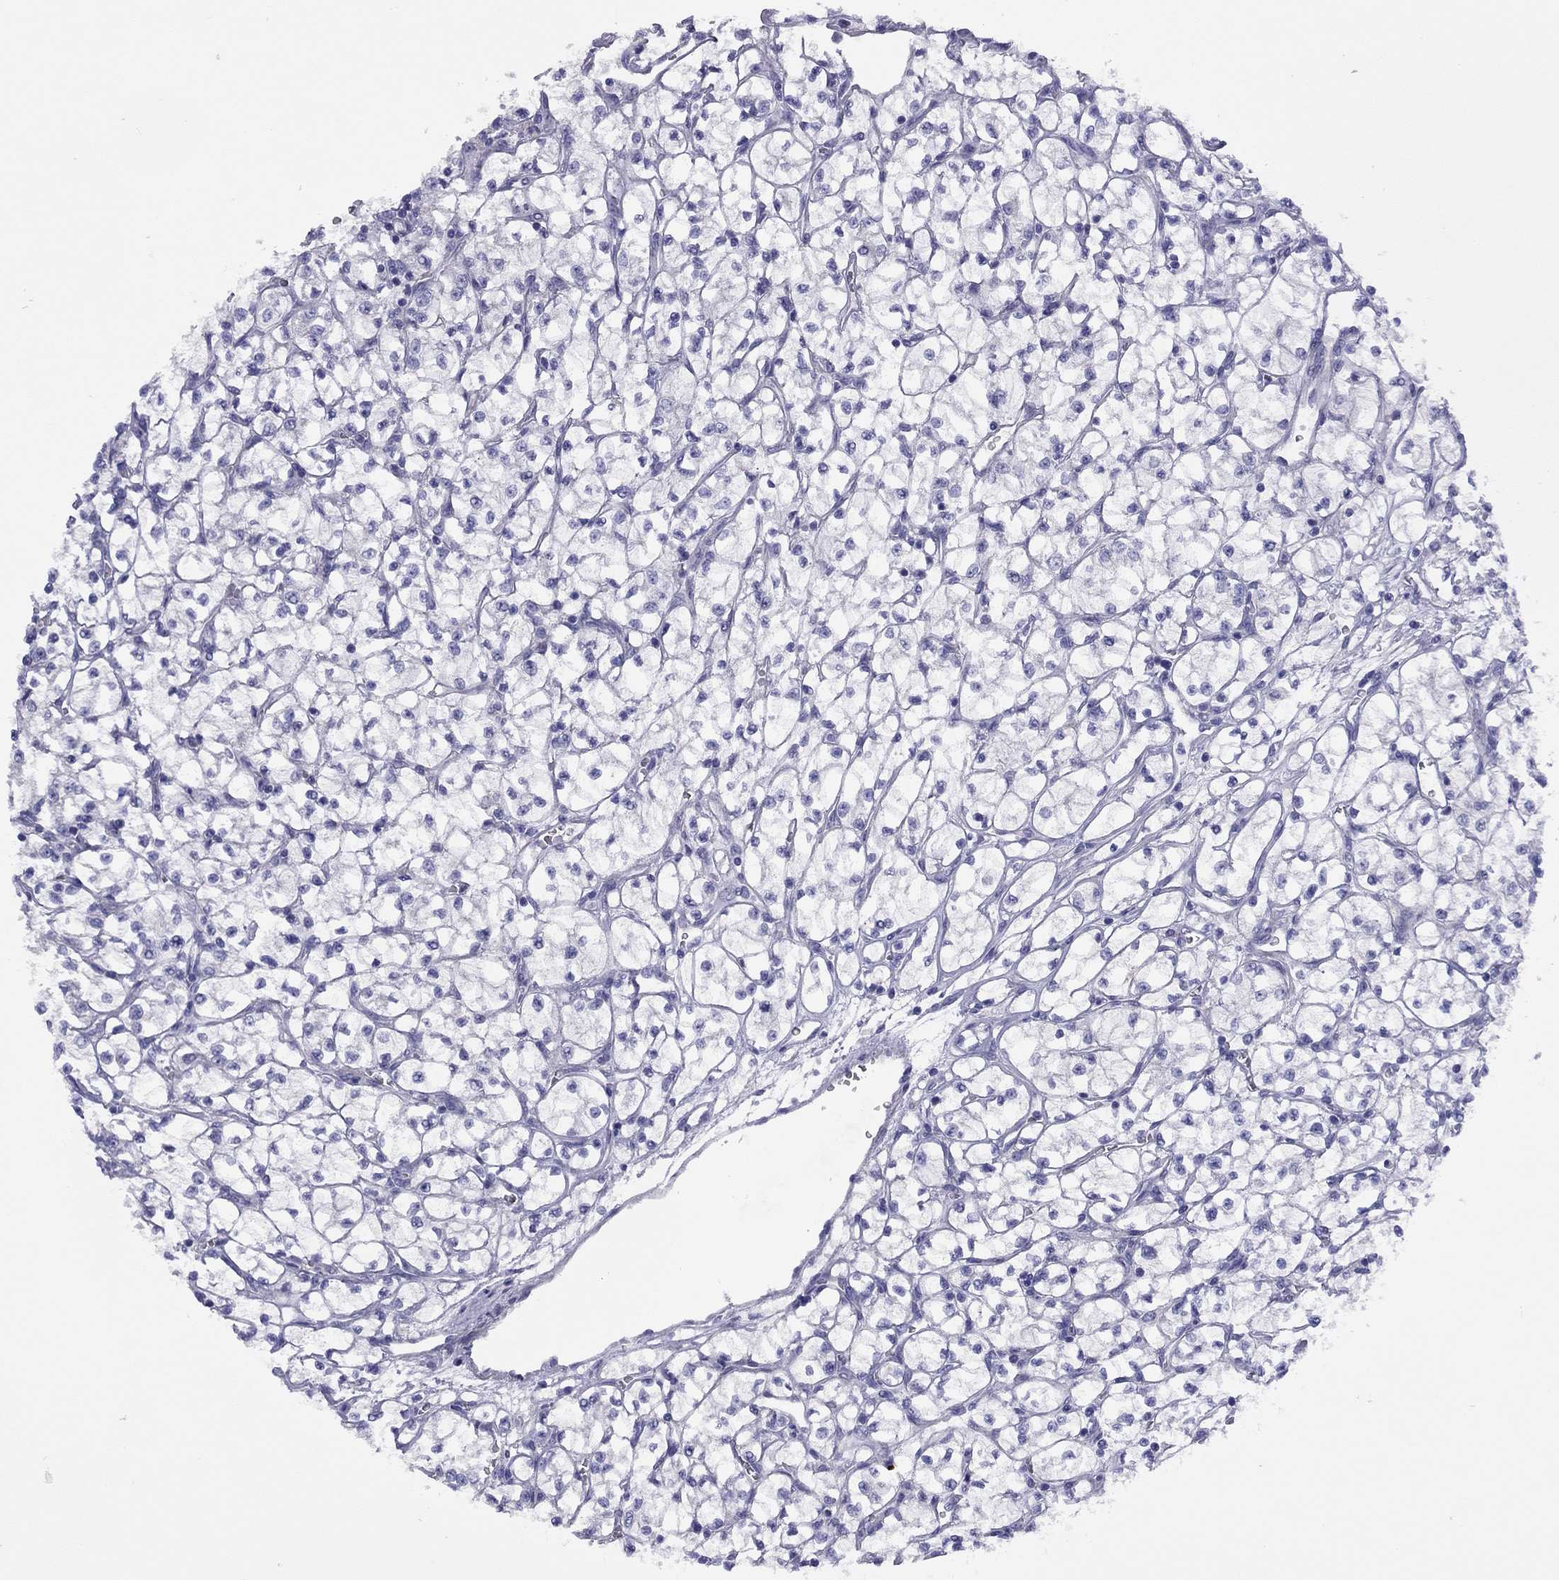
{"staining": {"intensity": "negative", "quantity": "none", "location": "none"}, "tissue": "renal cancer", "cell_type": "Tumor cells", "image_type": "cancer", "snomed": [{"axis": "morphology", "description": "Adenocarcinoma, NOS"}, {"axis": "topography", "description": "Kidney"}], "caption": "Immunohistochemistry of human renal cancer demonstrates no expression in tumor cells.", "gene": "CMYA5", "patient": {"sex": "female", "age": 64}}